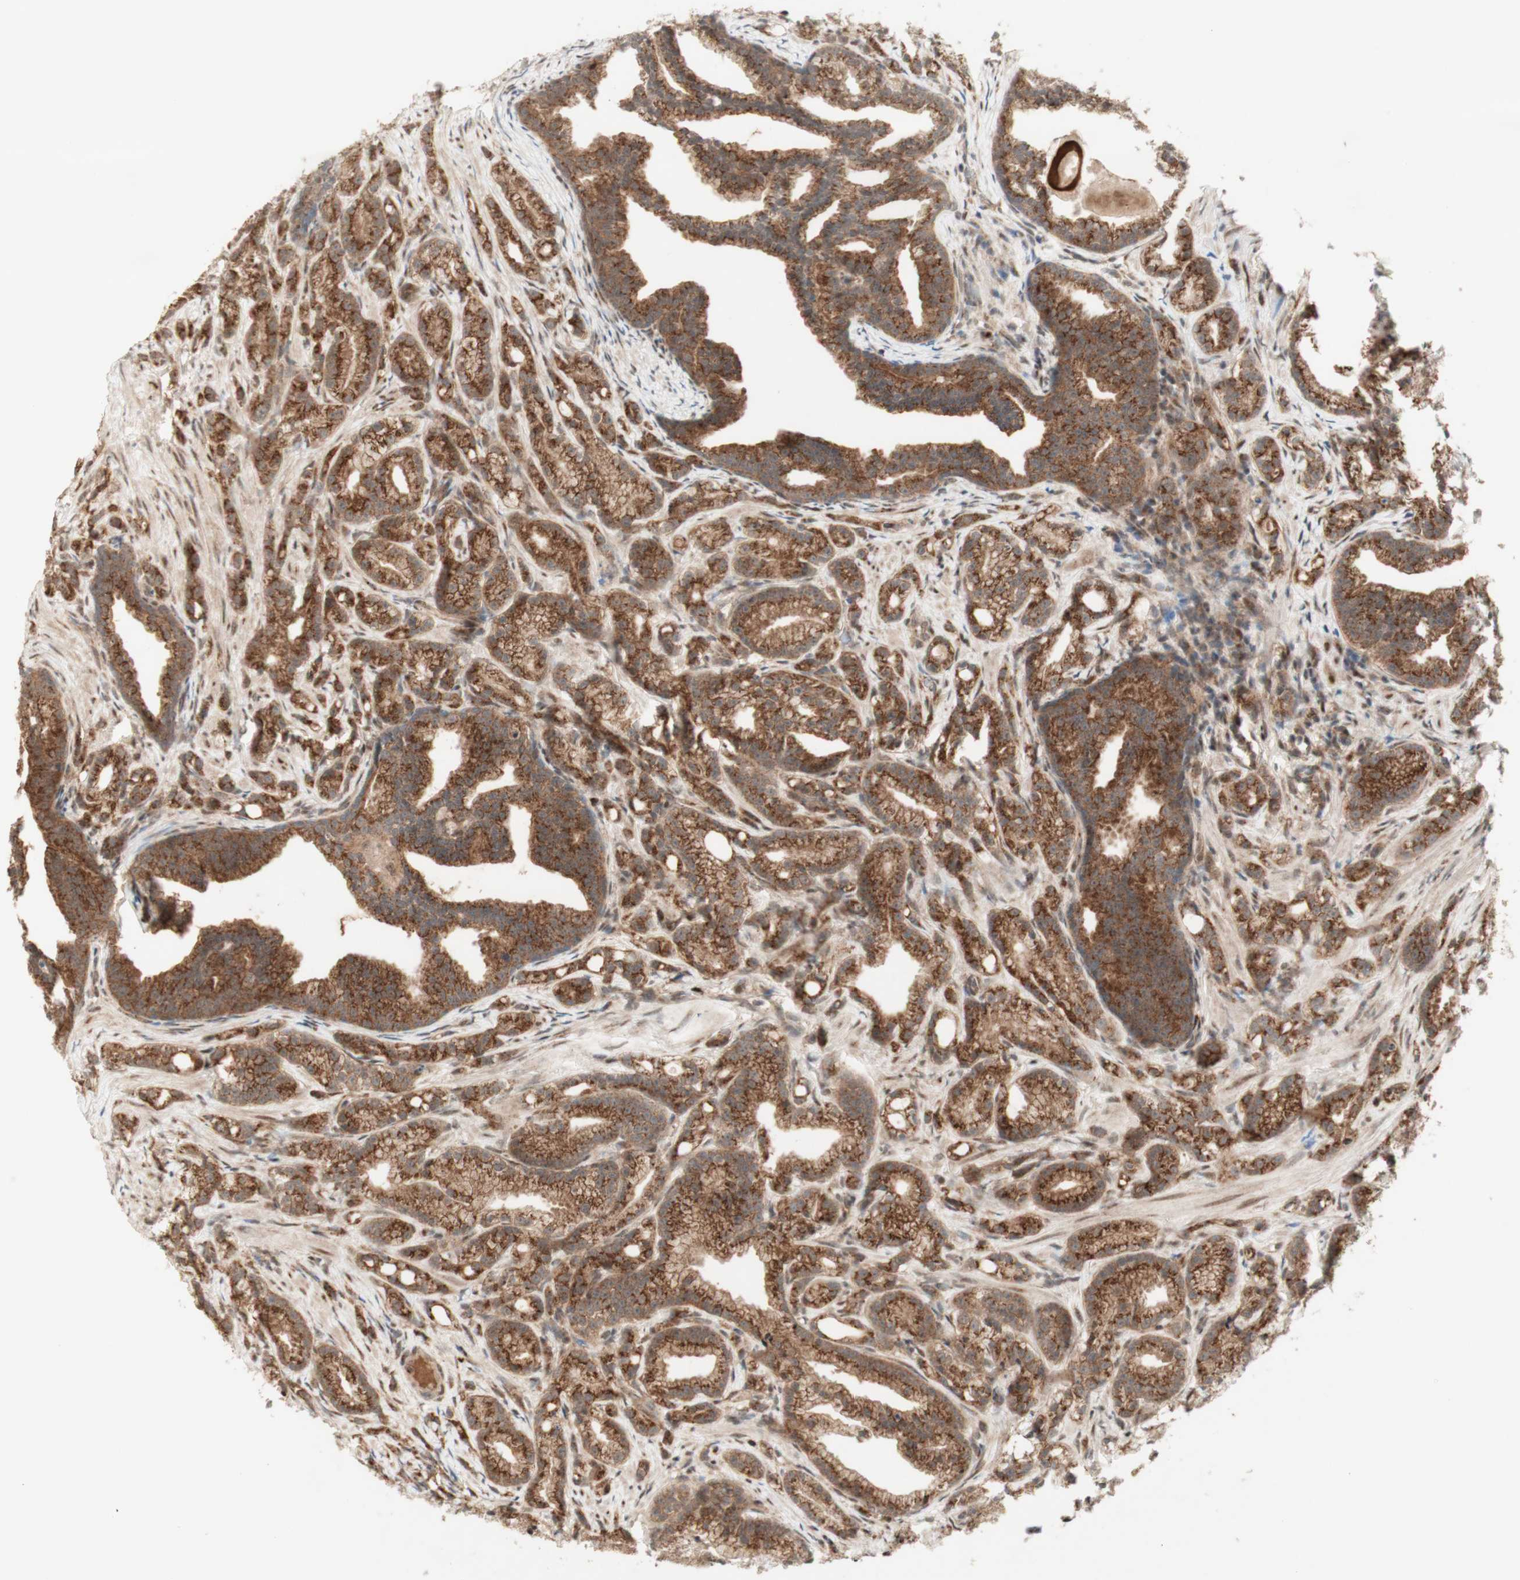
{"staining": {"intensity": "moderate", "quantity": ">75%", "location": "cytoplasmic/membranous"}, "tissue": "prostate cancer", "cell_type": "Tumor cells", "image_type": "cancer", "snomed": [{"axis": "morphology", "description": "Adenocarcinoma, Low grade"}, {"axis": "topography", "description": "Prostate"}], "caption": "Immunohistochemical staining of prostate low-grade adenocarcinoma shows medium levels of moderate cytoplasmic/membranous protein positivity in about >75% of tumor cells.", "gene": "CYLD", "patient": {"sex": "male", "age": 89}}